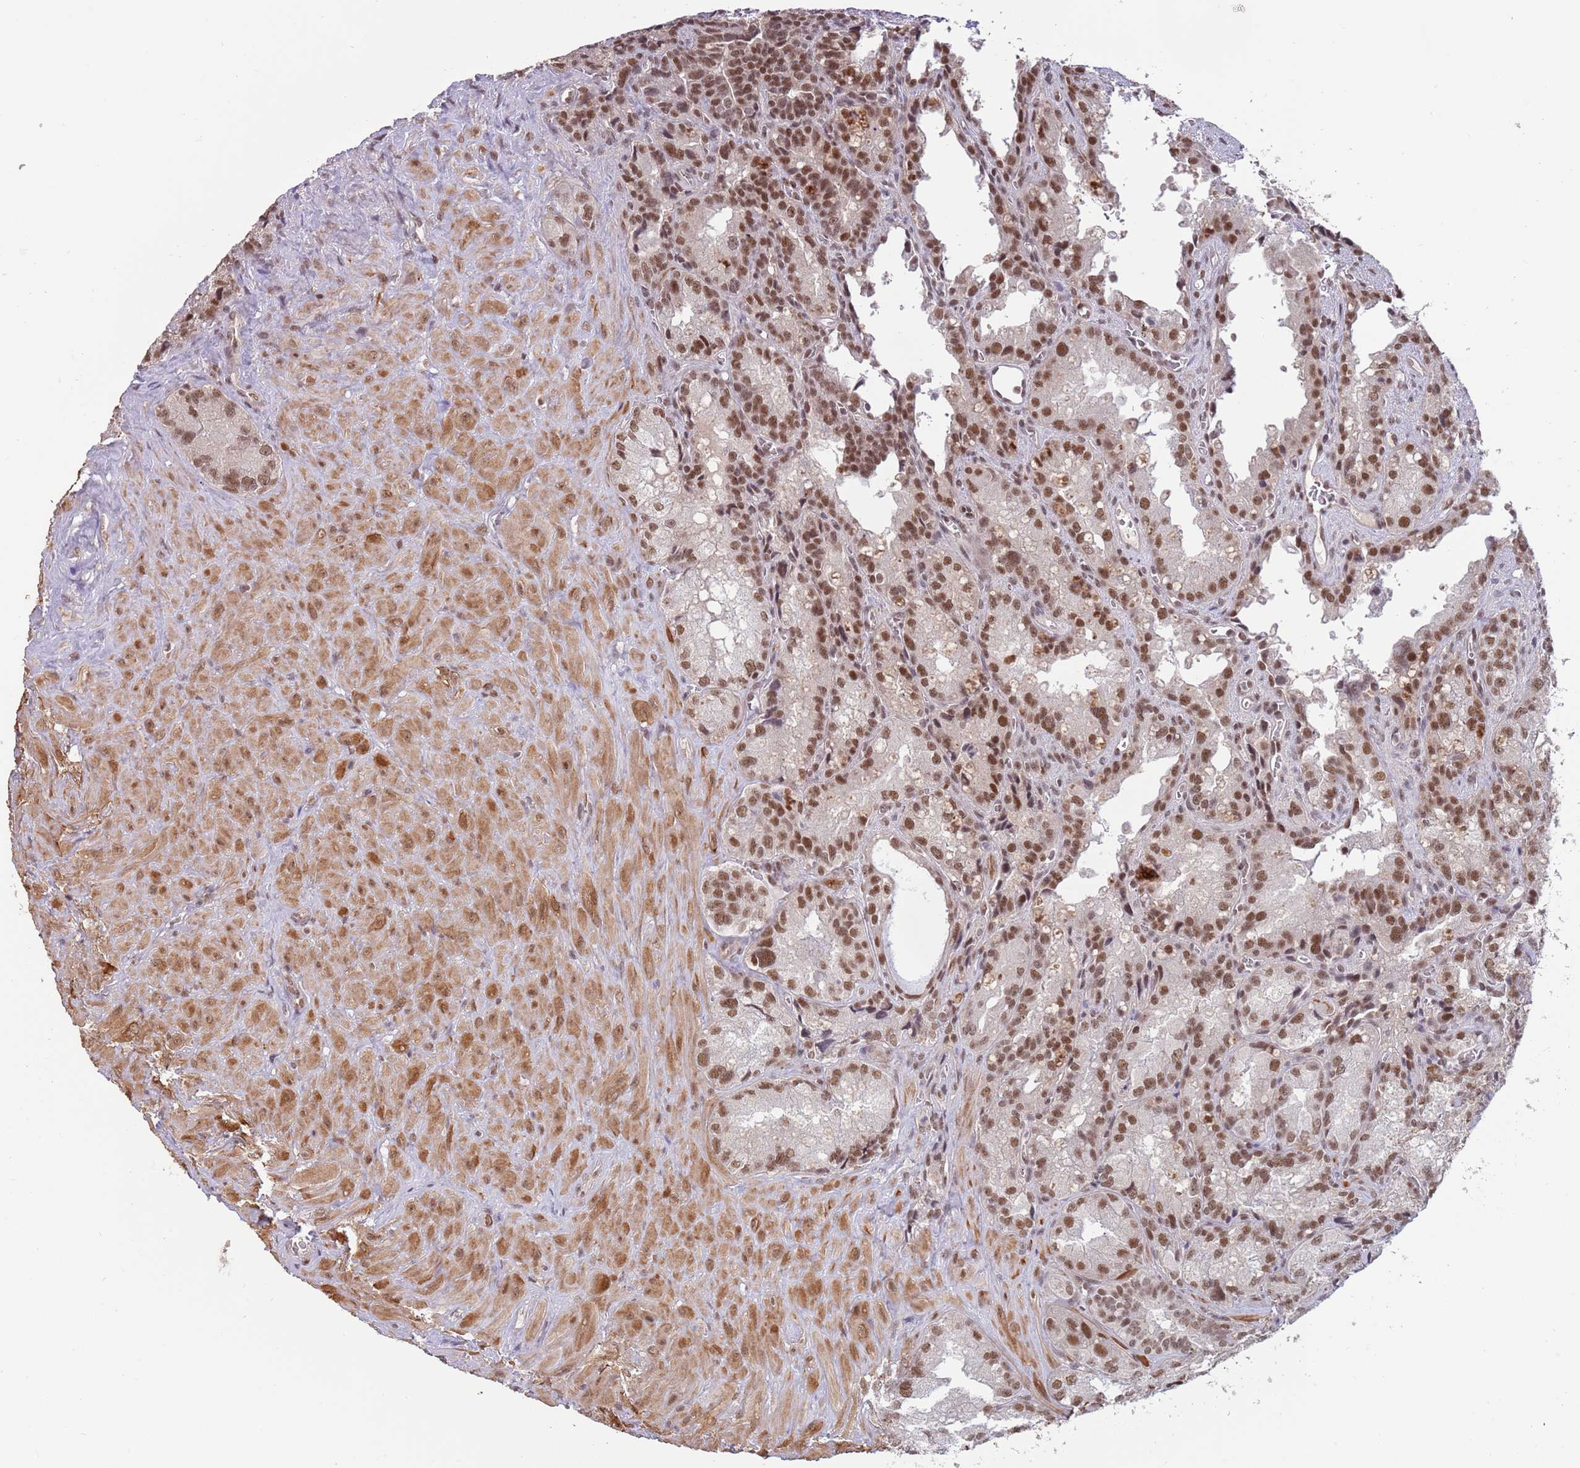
{"staining": {"intensity": "moderate", "quantity": ">75%", "location": "nuclear"}, "tissue": "seminal vesicle", "cell_type": "Glandular cells", "image_type": "normal", "snomed": [{"axis": "morphology", "description": "Normal tissue, NOS"}, {"axis": "topography", "description": "Seminal veicle"}], "caption": "About >75% of glandular cells in unremarkable human seminal vesicle display moderate nuclear protein staining as visualized by brown immunohistochemical staining.", "gene": "ZBTB7A", "patient": {"sex": "male", "age": 62}}